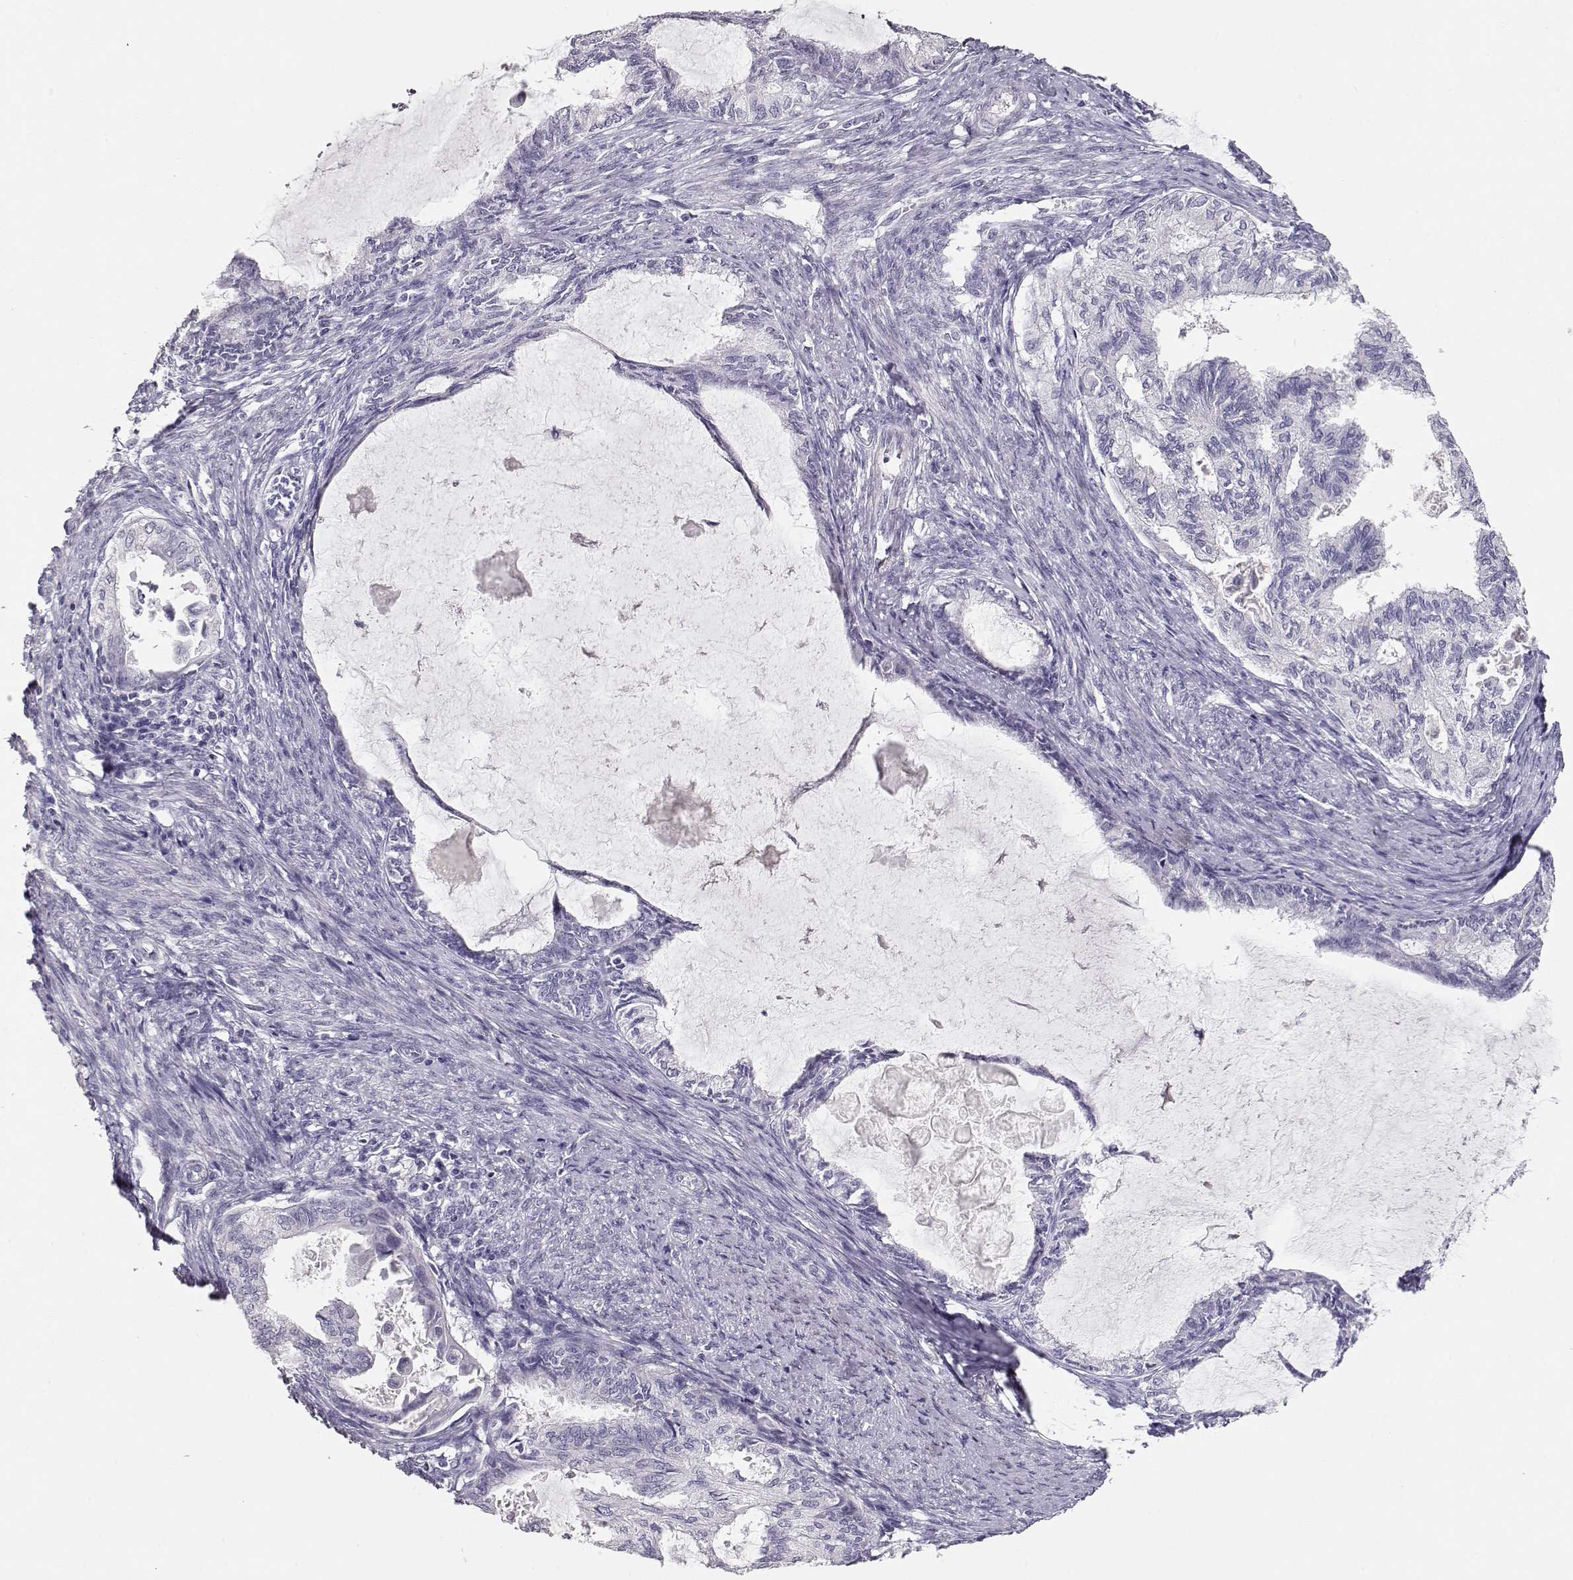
{"staining": {"intensity": "negative", "quantity": "none", "location": "none"}, "tissue": "endometrial cancer", "cell_type": "Tumor cells", "image_type": "cancer", "snomed": [{"axis": "morphology", "description": "Adenocarcinoma, NOS"}, {"axis": "topography", "description": "Endometrium"}], "caption": "Tumor cells are negative for brown protein staining in adenocarcinoma (endometrial).", "gene": "MAGEC1", "patient": {"sex": "female", "age": 86}}